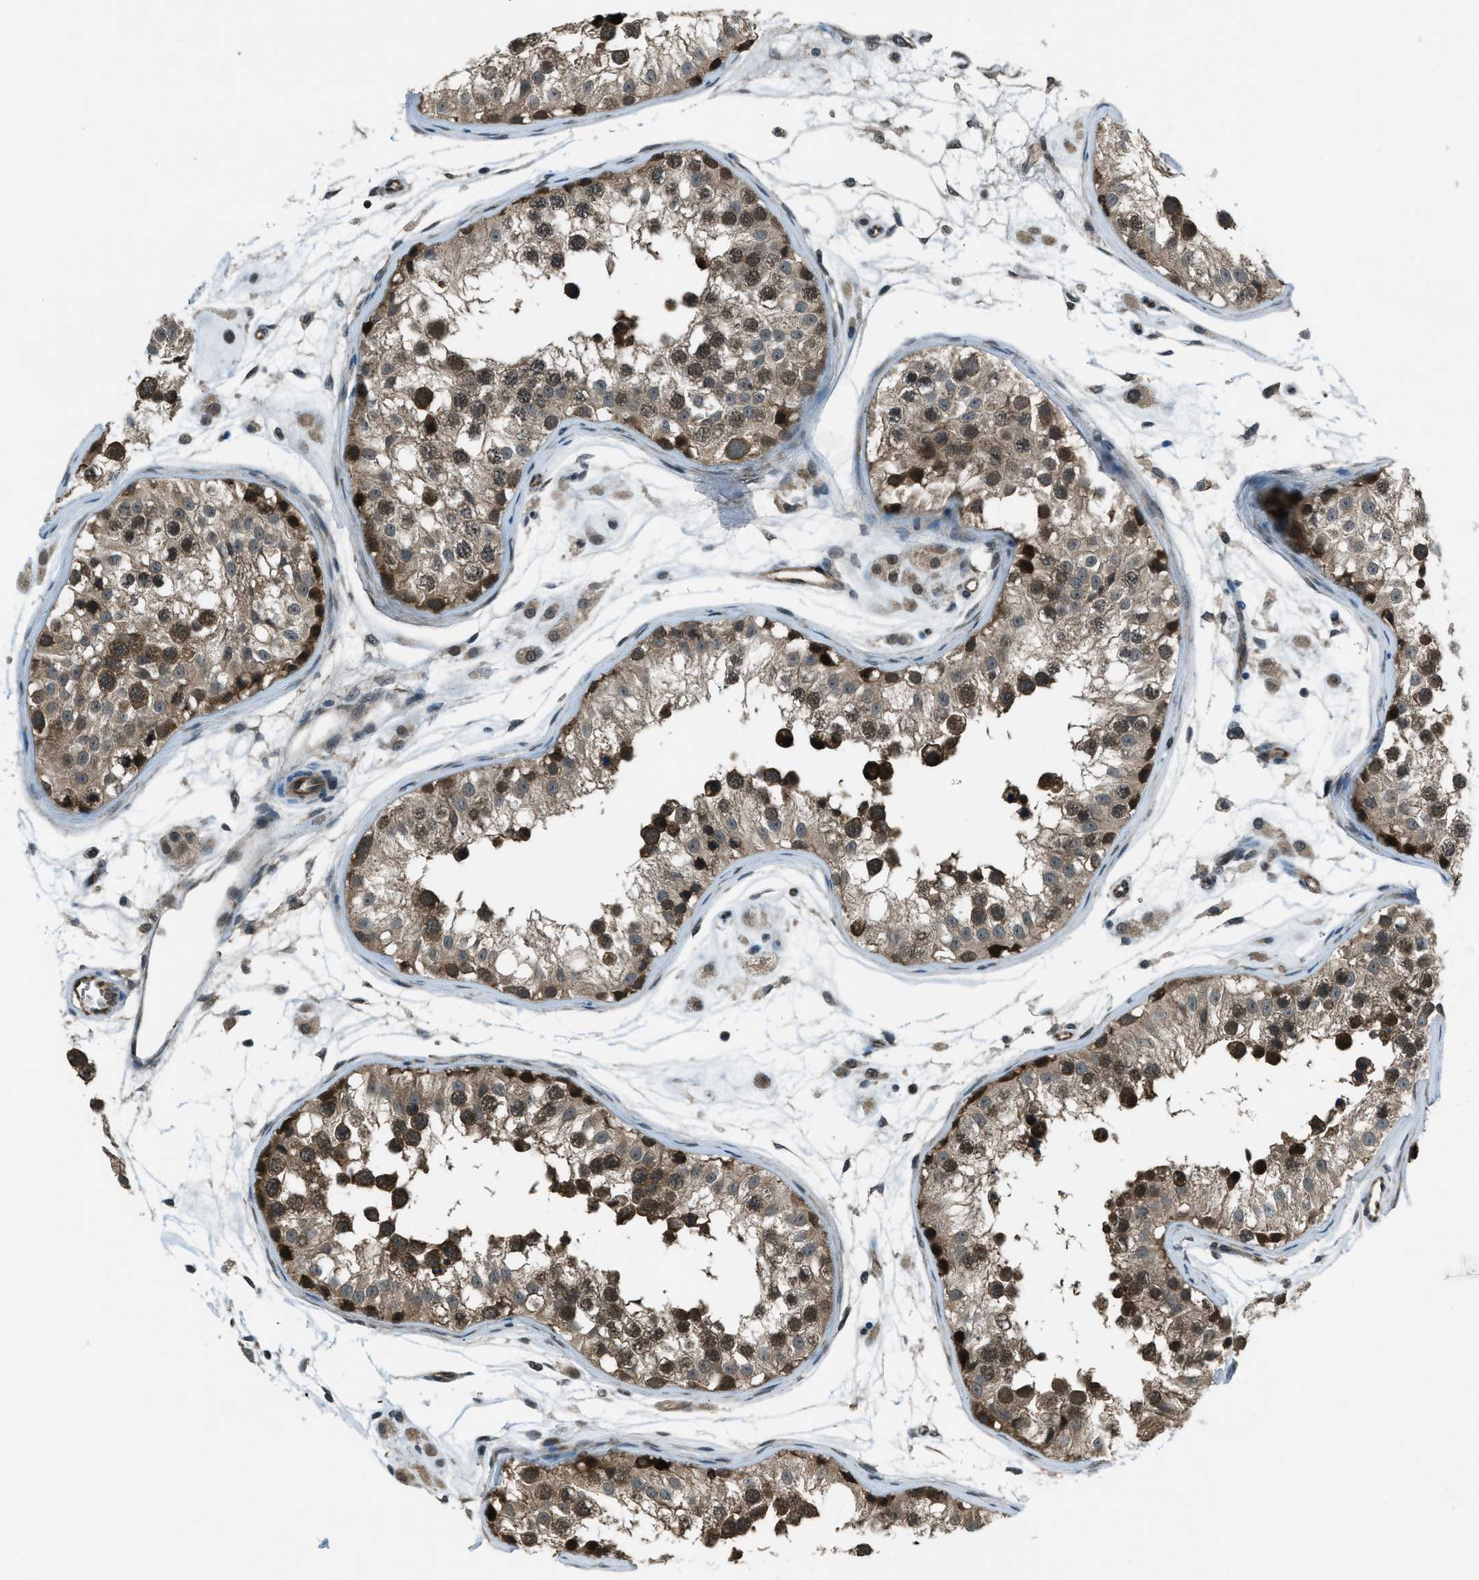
{"staining": {"intensity": "strong", "quantity": ">75%", "location": "cytoplasmic/membranous,nuclear"}, "tissue": "testis", "cell_type": "Cells in seminiferous ducts", "image_type": "normal", "snomed": [{"axis": "morphology", "description": "Normal tissue, NOS"}, {"axis": "morphology", "description": "Adenocarcinoma, metastatic, NOS"}, {"axis": "topography", "description": "Testis"}], "caption": "Testis stained for a protein displays strong cytoplasmic/membranous,nuclear positivity in cells in seminiferous ducts. (DAB IHC, brown staining for protein, blue staining for nuclei).", "gene": "ASAP2", "patient": {"sex": "male", "age": 26}}